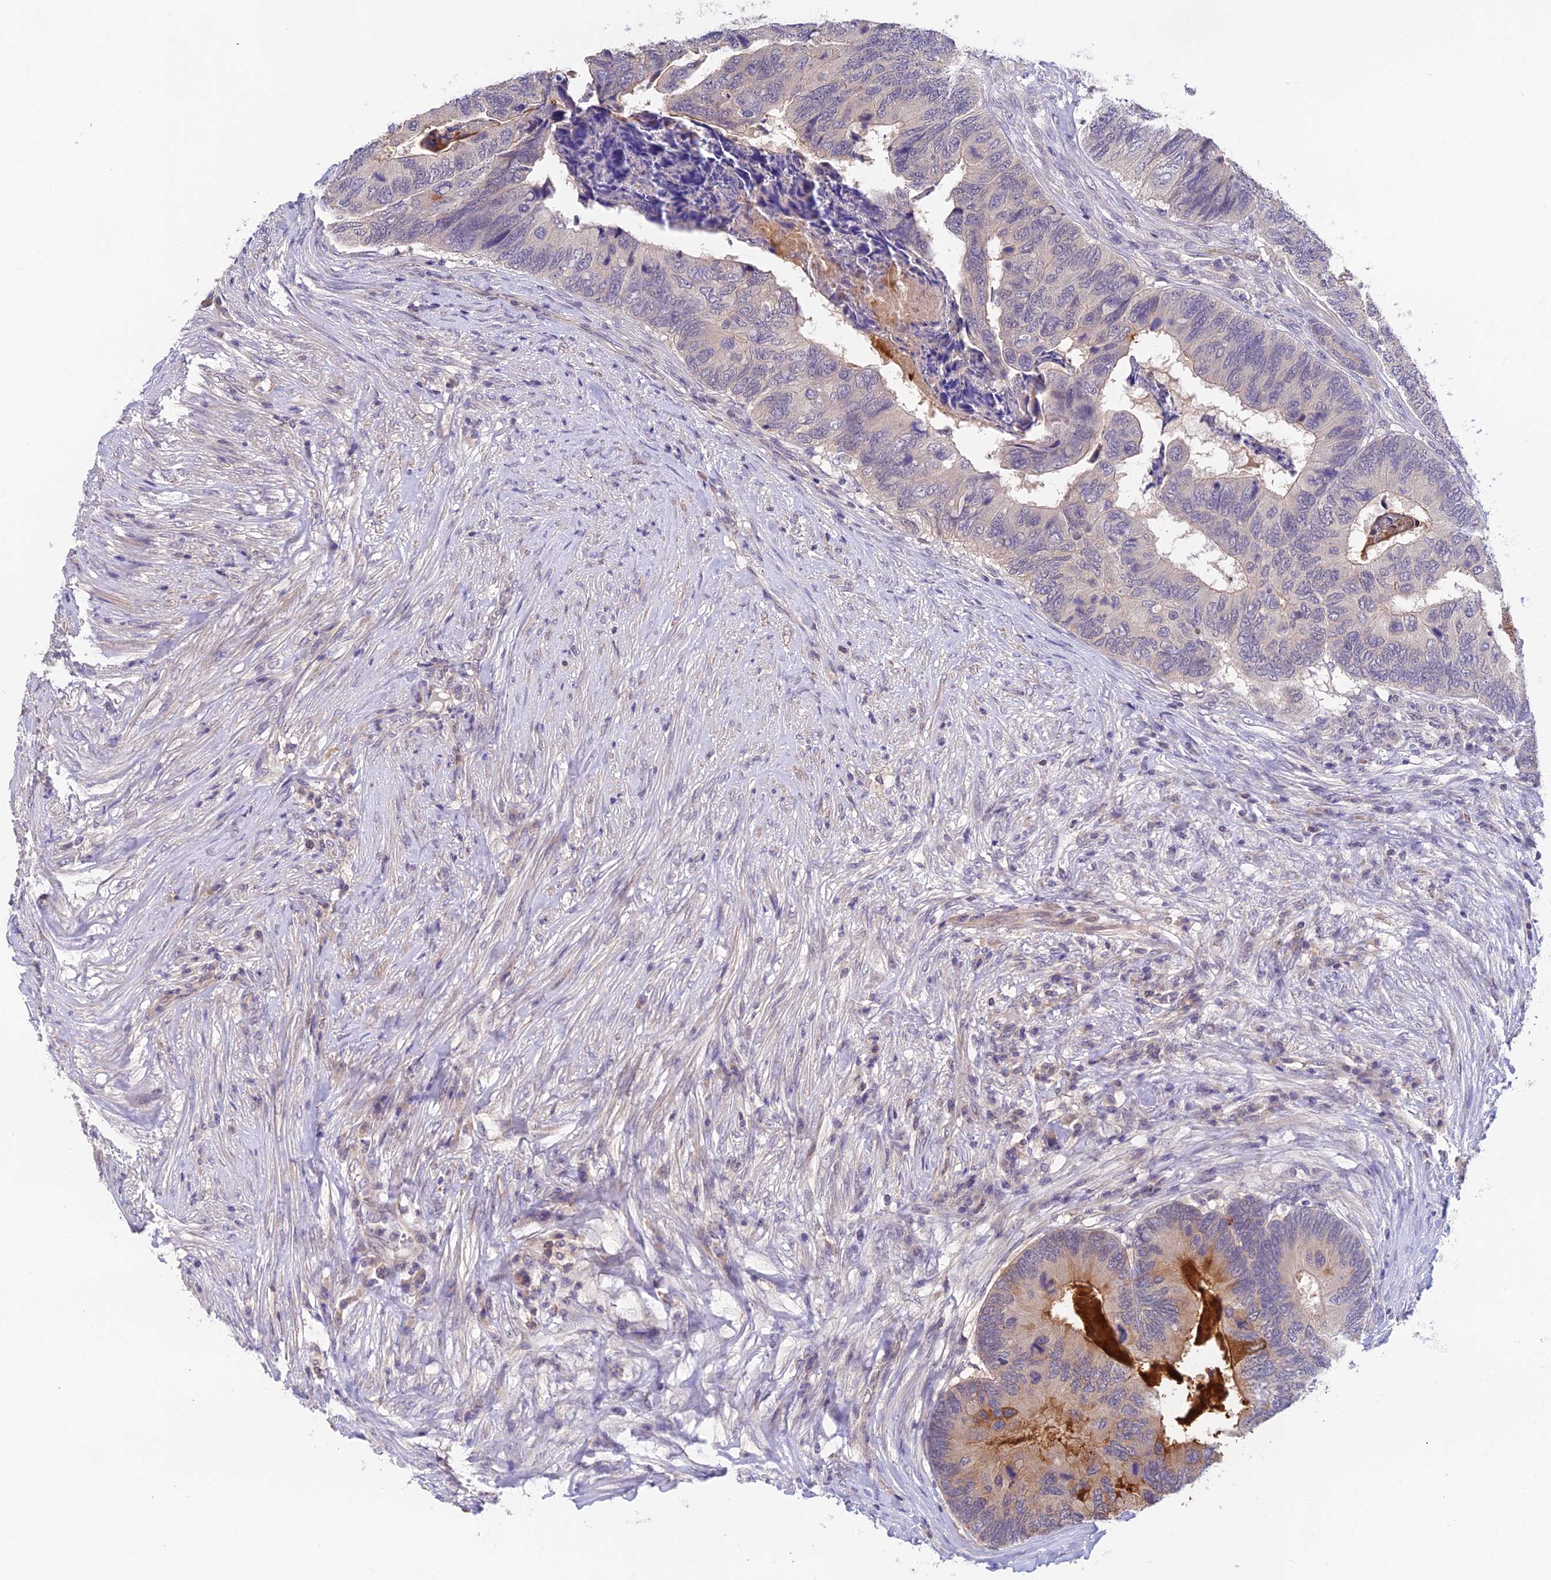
{"staining": {"intensity": "moderate", "quantity": "<25%", "location": "cytoplasmic/membranous"}, "tissue": "colorectal cancer", "cell_type": "Tumor cells", "image_type": "cancer", "snomed": [{"axis": "morphology", "description": "Adenocarcinoma, NOS"}, {"axis": "topography", "description": "Colon"}], "caption": "The image reveals immunohistochemical staining of colorectal adenocarcinoma. There is moderate cytoplasmic/membranous positivity is present in about <25% of tumor cells. (IHC, brightfield microscopy, high magnification).", "gene": "CWH43", "patient": {"sex": "female", "age": 67}}